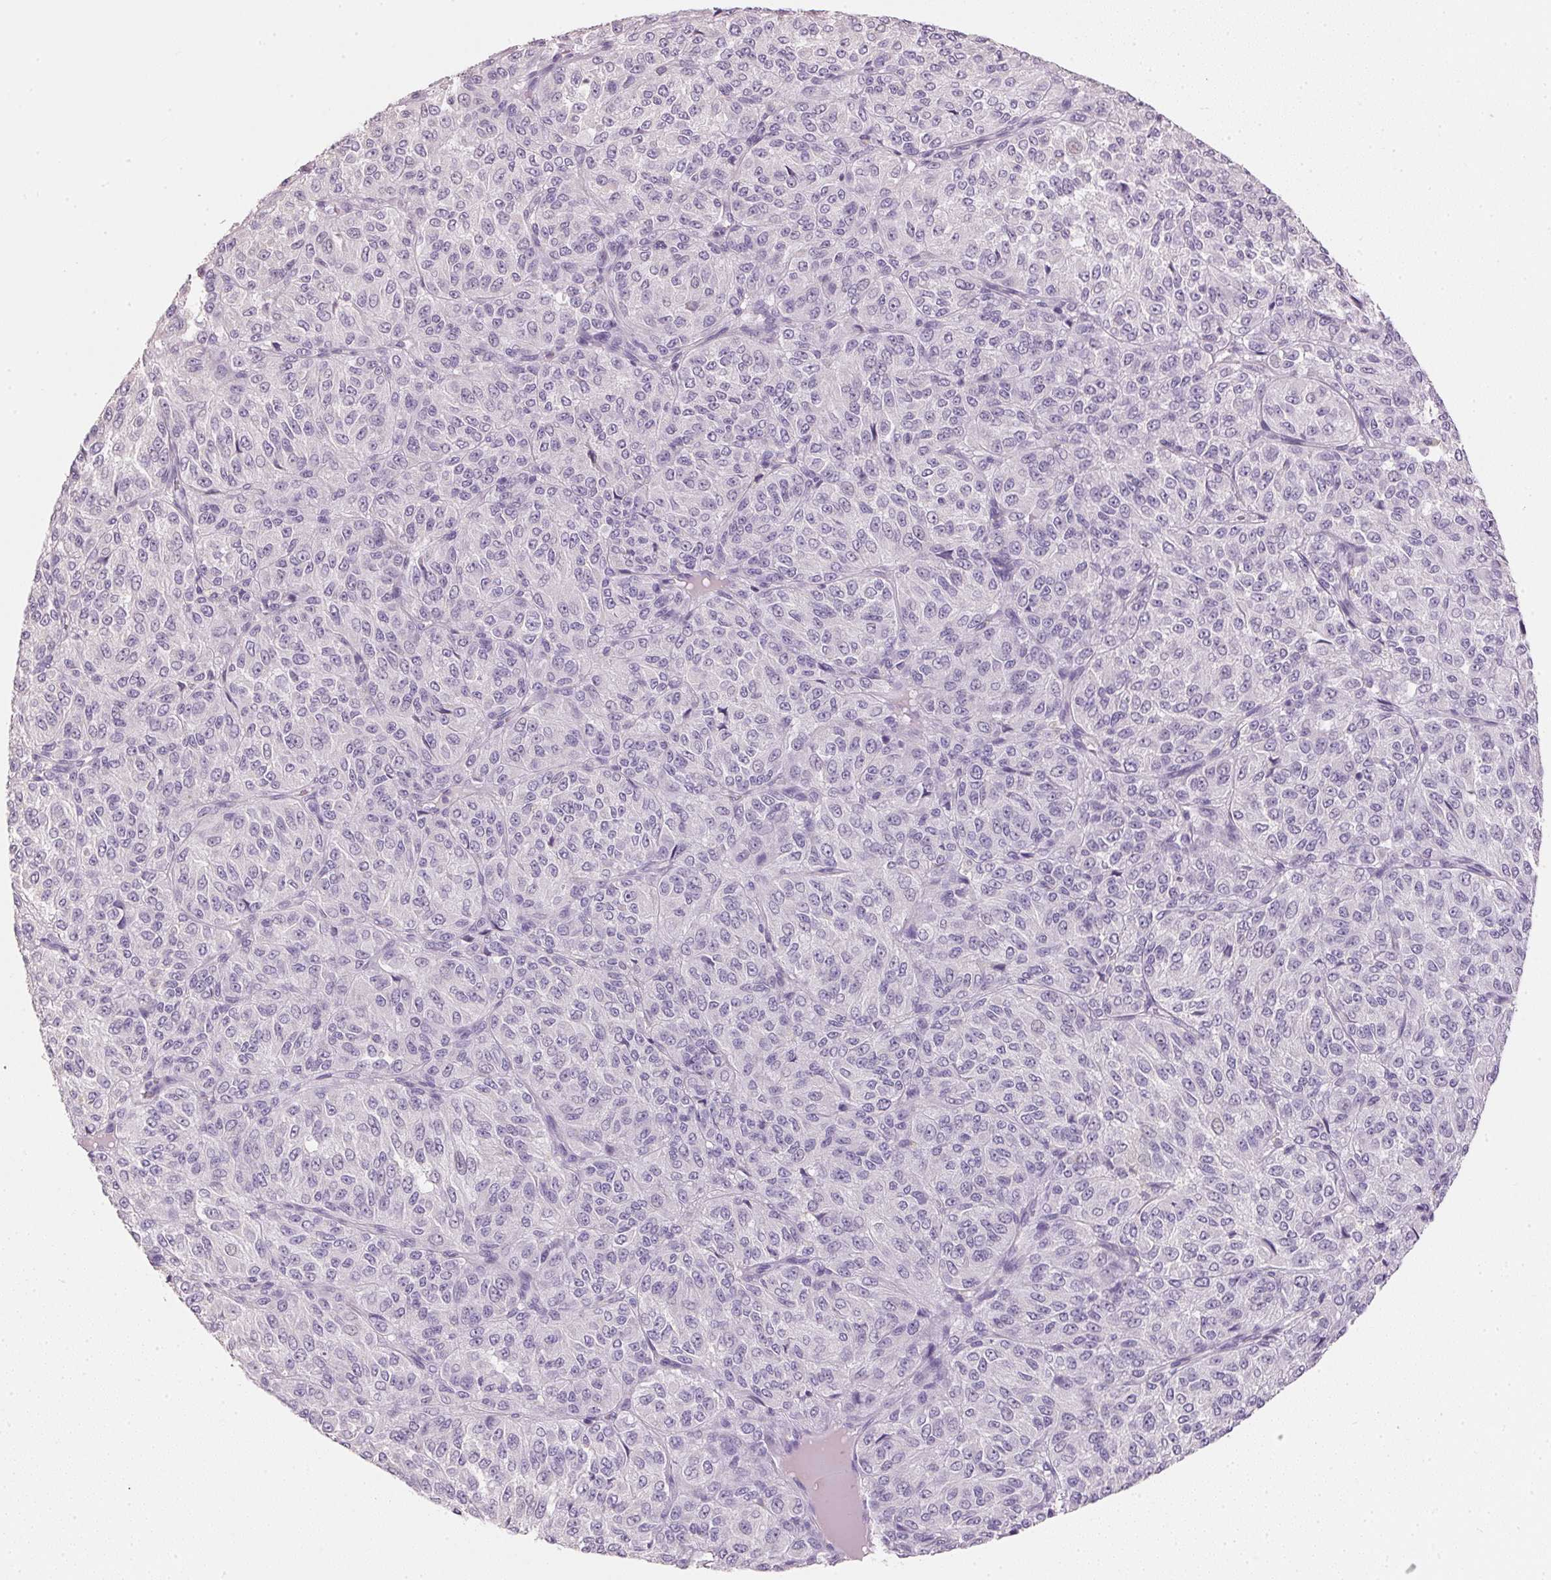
{"staining": {"intensity": "negative", "quantity": "none", "location": "none"}, "tissue": "melanoma", "cell_type": "Tumor cells", "image_type": "cancer", "snomed": [{"axis": "morphology", "description": "Malignant melanoma, Metastatic site"}, {"axis": "topography", "description": "Brain"}], "caption": "The immunohistochemistry micrograph has no significant positivity in tumor cells of melanoma tissue.", "gene": "HSD17B1", "patient": {"sex": "female", "age": 56}}